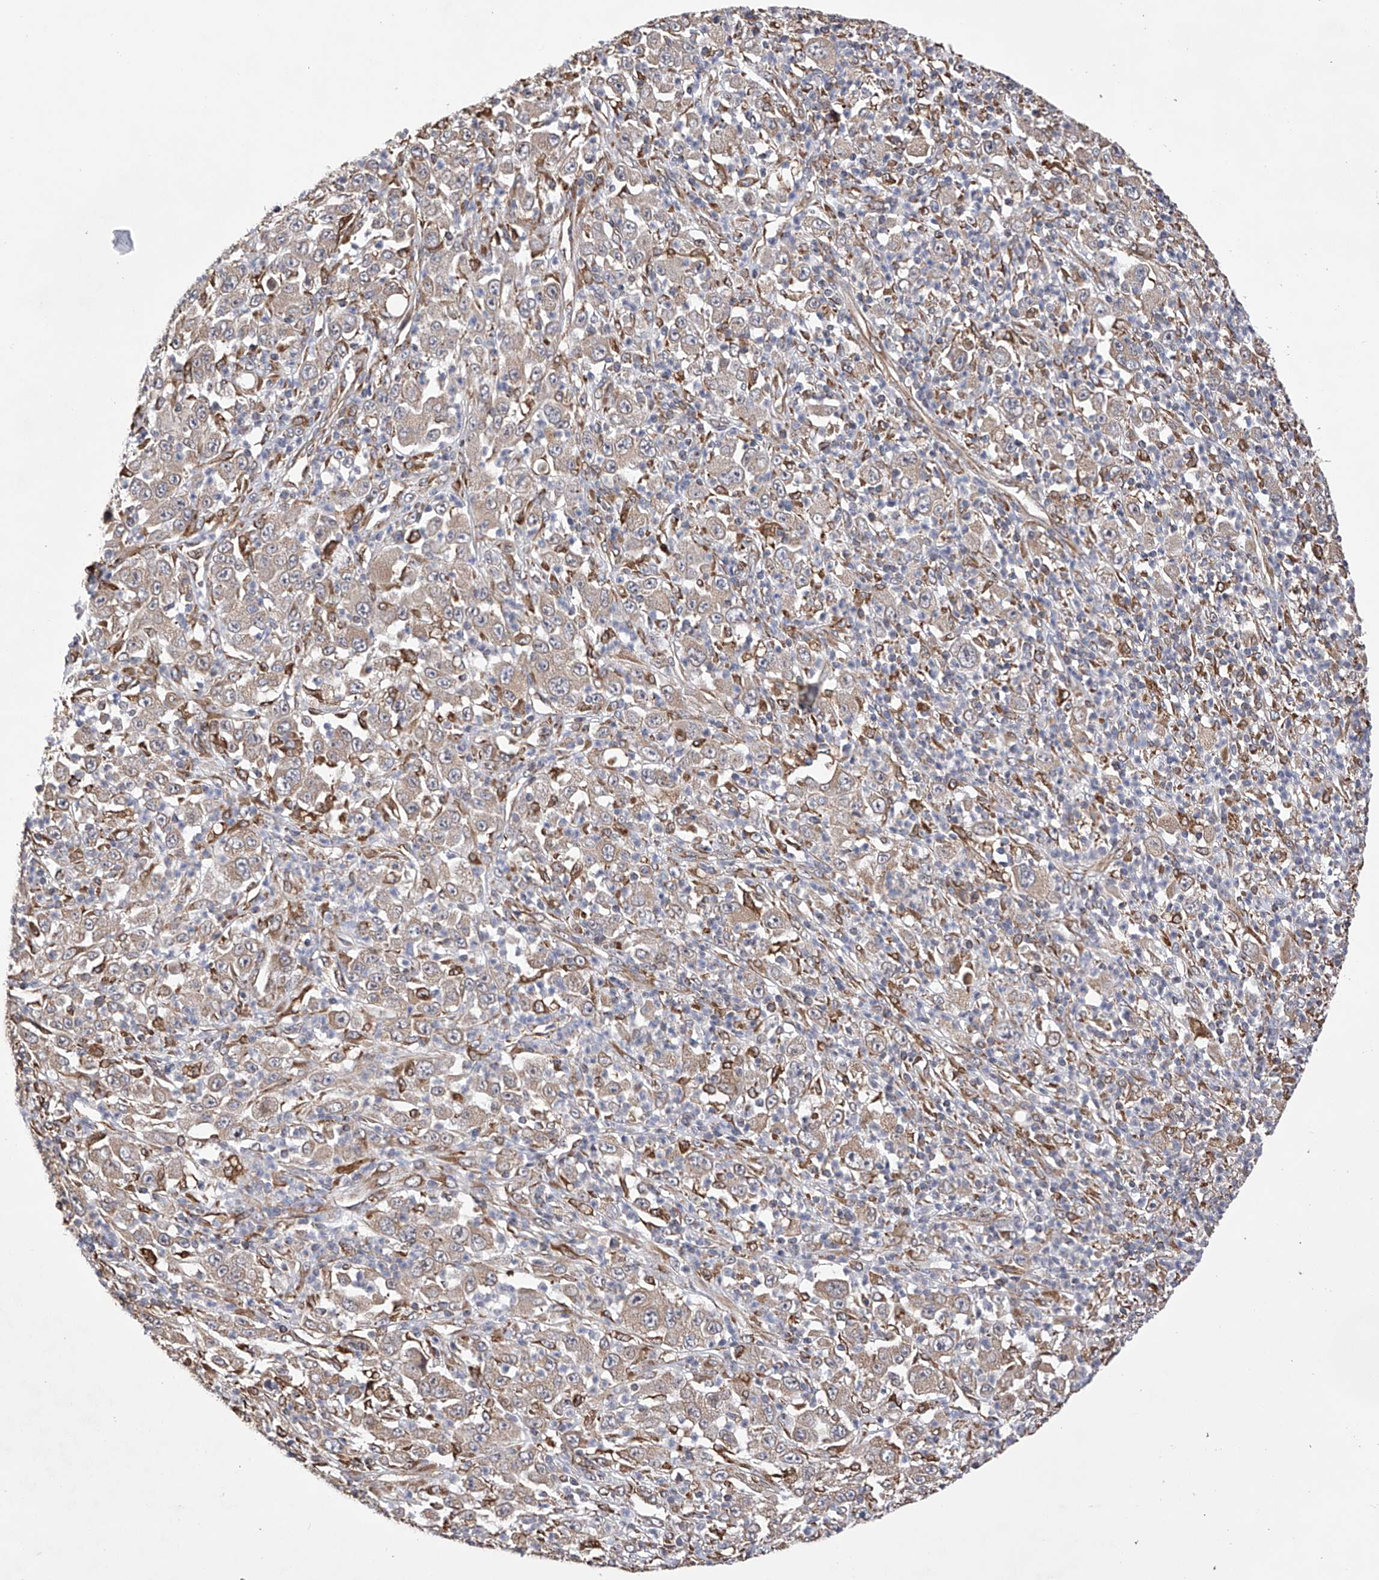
{"staining": {"intensity": "weak", "quantity": "25%-75%", "location": "cytoplasmic/membranous"}, "tissue": "melanoma", "cell_type": "Tumor cells", "image_type": "cancer", "snomed": [{"axis": "morphology", "description": "Malignant melanoma, Metastatic site"}, {"axis": "topography", "description": "Skin"}], "caption": "A photomicrograph showing weak cytoplasmic/membranous staining in about 25%-75% of tumor cells in malignant melanoma (metastatic site), as visualized by brown immunohistochemical staining.", "gene": "DNAH8", "patient": {"sex": "female", "age": 56}}